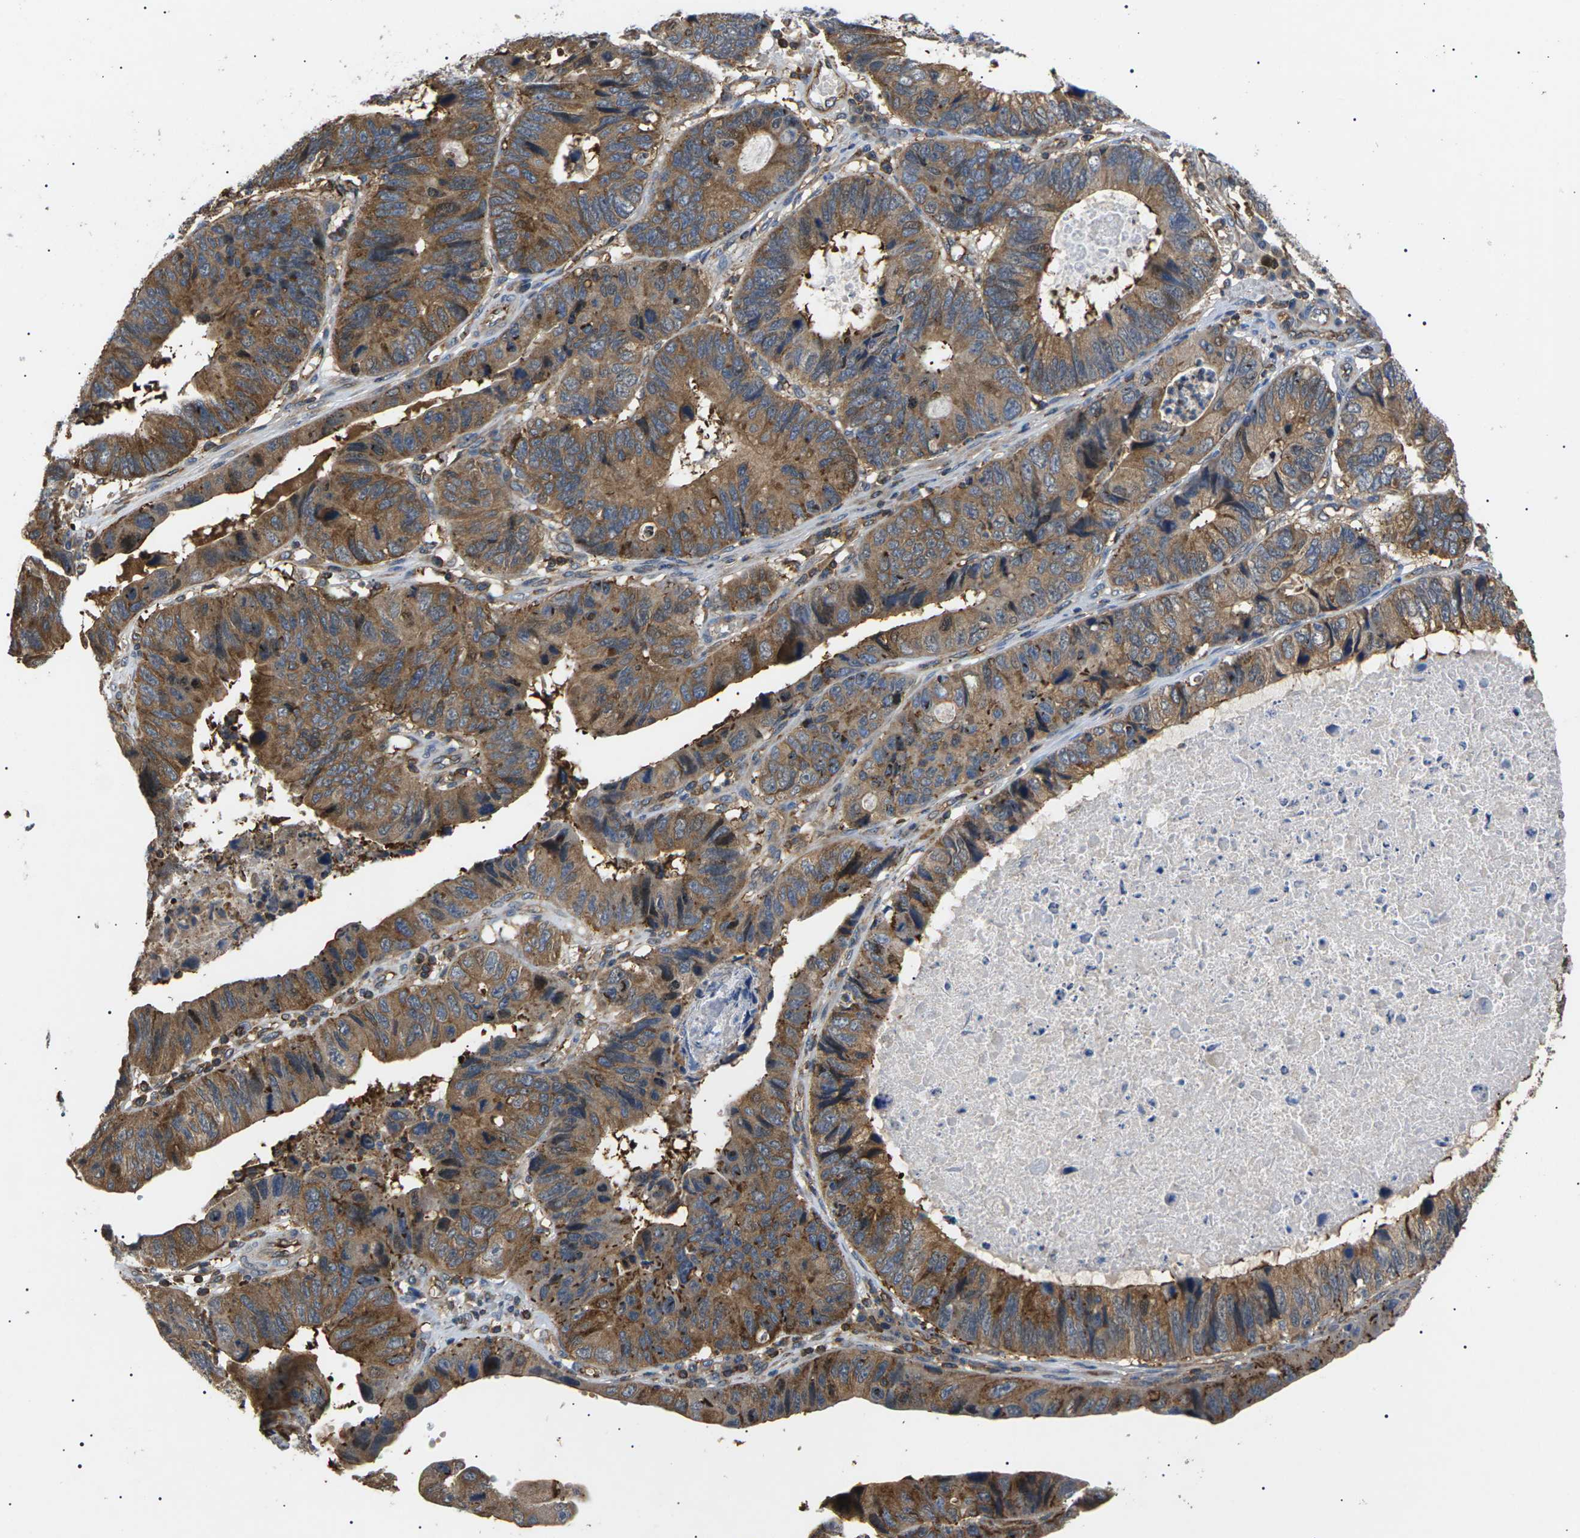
{"staining": {"intensity": "moderate", "quantity": ">75%", "location": "cytoplasmic/membranous"}, "tissue": "stomach cancer", "cell_type": "Tumor cells", "image_type": "cancer", "snomed": [{"axis": "morphology", "description": "Adenocarcinoma, NOS"}, {"axis": "topography", "description": "Stomach"}], "caption": "The immunohistochemical stain labels moderate cytoplasmic/membranous staining in tumor cells of stomach cancer (adenocarcinoma) tissue.", "gene": "TMTC4", "patient": {"sex": "male", "age": 59}}